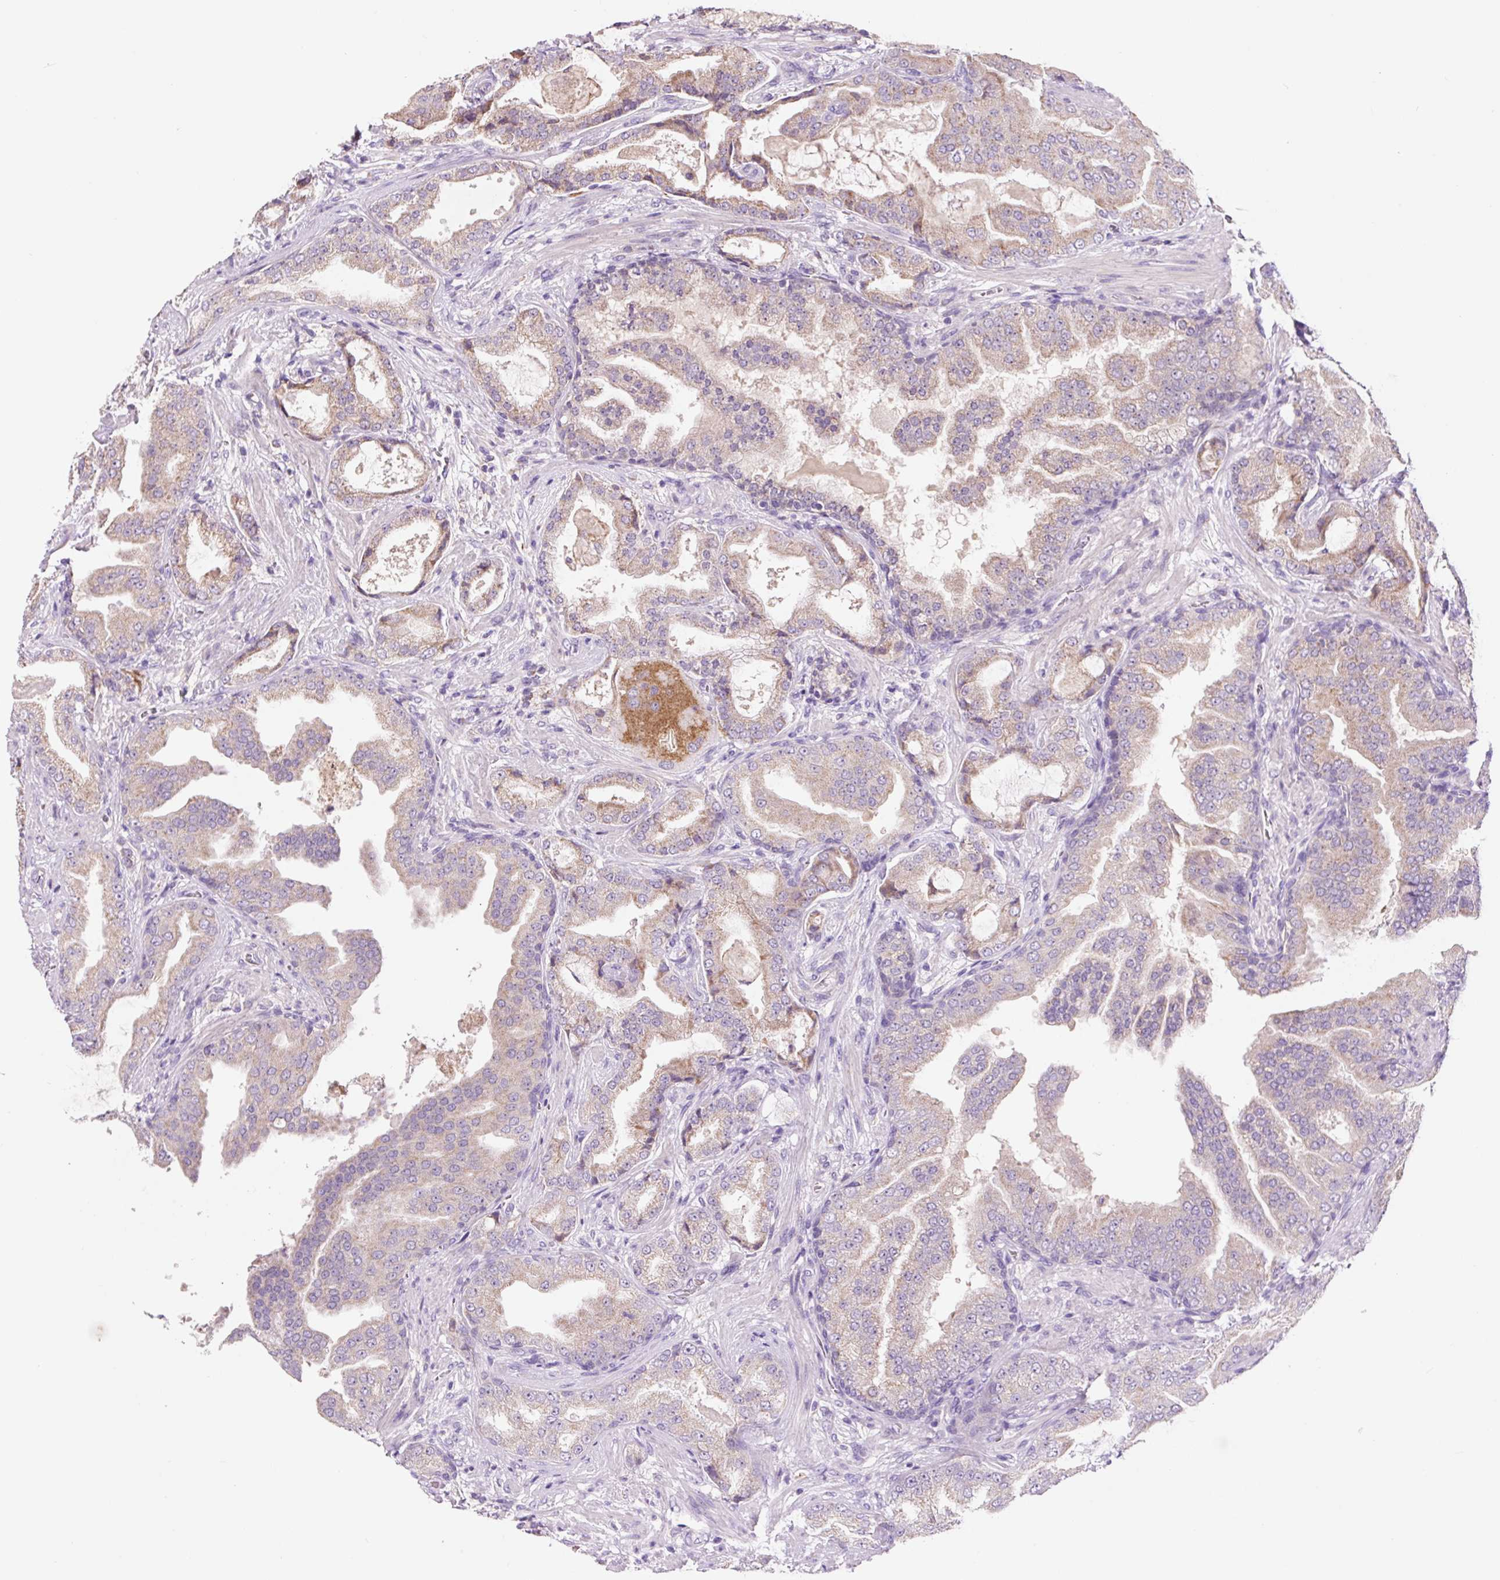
{"staining": {"intensity": "weak", "quantity": "25%-75%", "location": "cytoplasmic/membranous"}, "tissue": "prostate cancer", "cell_type": "Tumor cells", "image_type": "cancer", "snomed": [{"axis": "morphology", "description": "Adenocarcinoma, High grade"}, {"axis": "topography", "description": "Prostate"}], "caption": "Immunohistochemical staining of prostate cancer exhibits weak cytoplasmic/membranous protein expression in approximately 25%-75% of tumor cells. (DAB IHC with brightfield microscopy, high magnification).", "gene": "PCK2", "patient": {"sex": "male", "age": 68}}